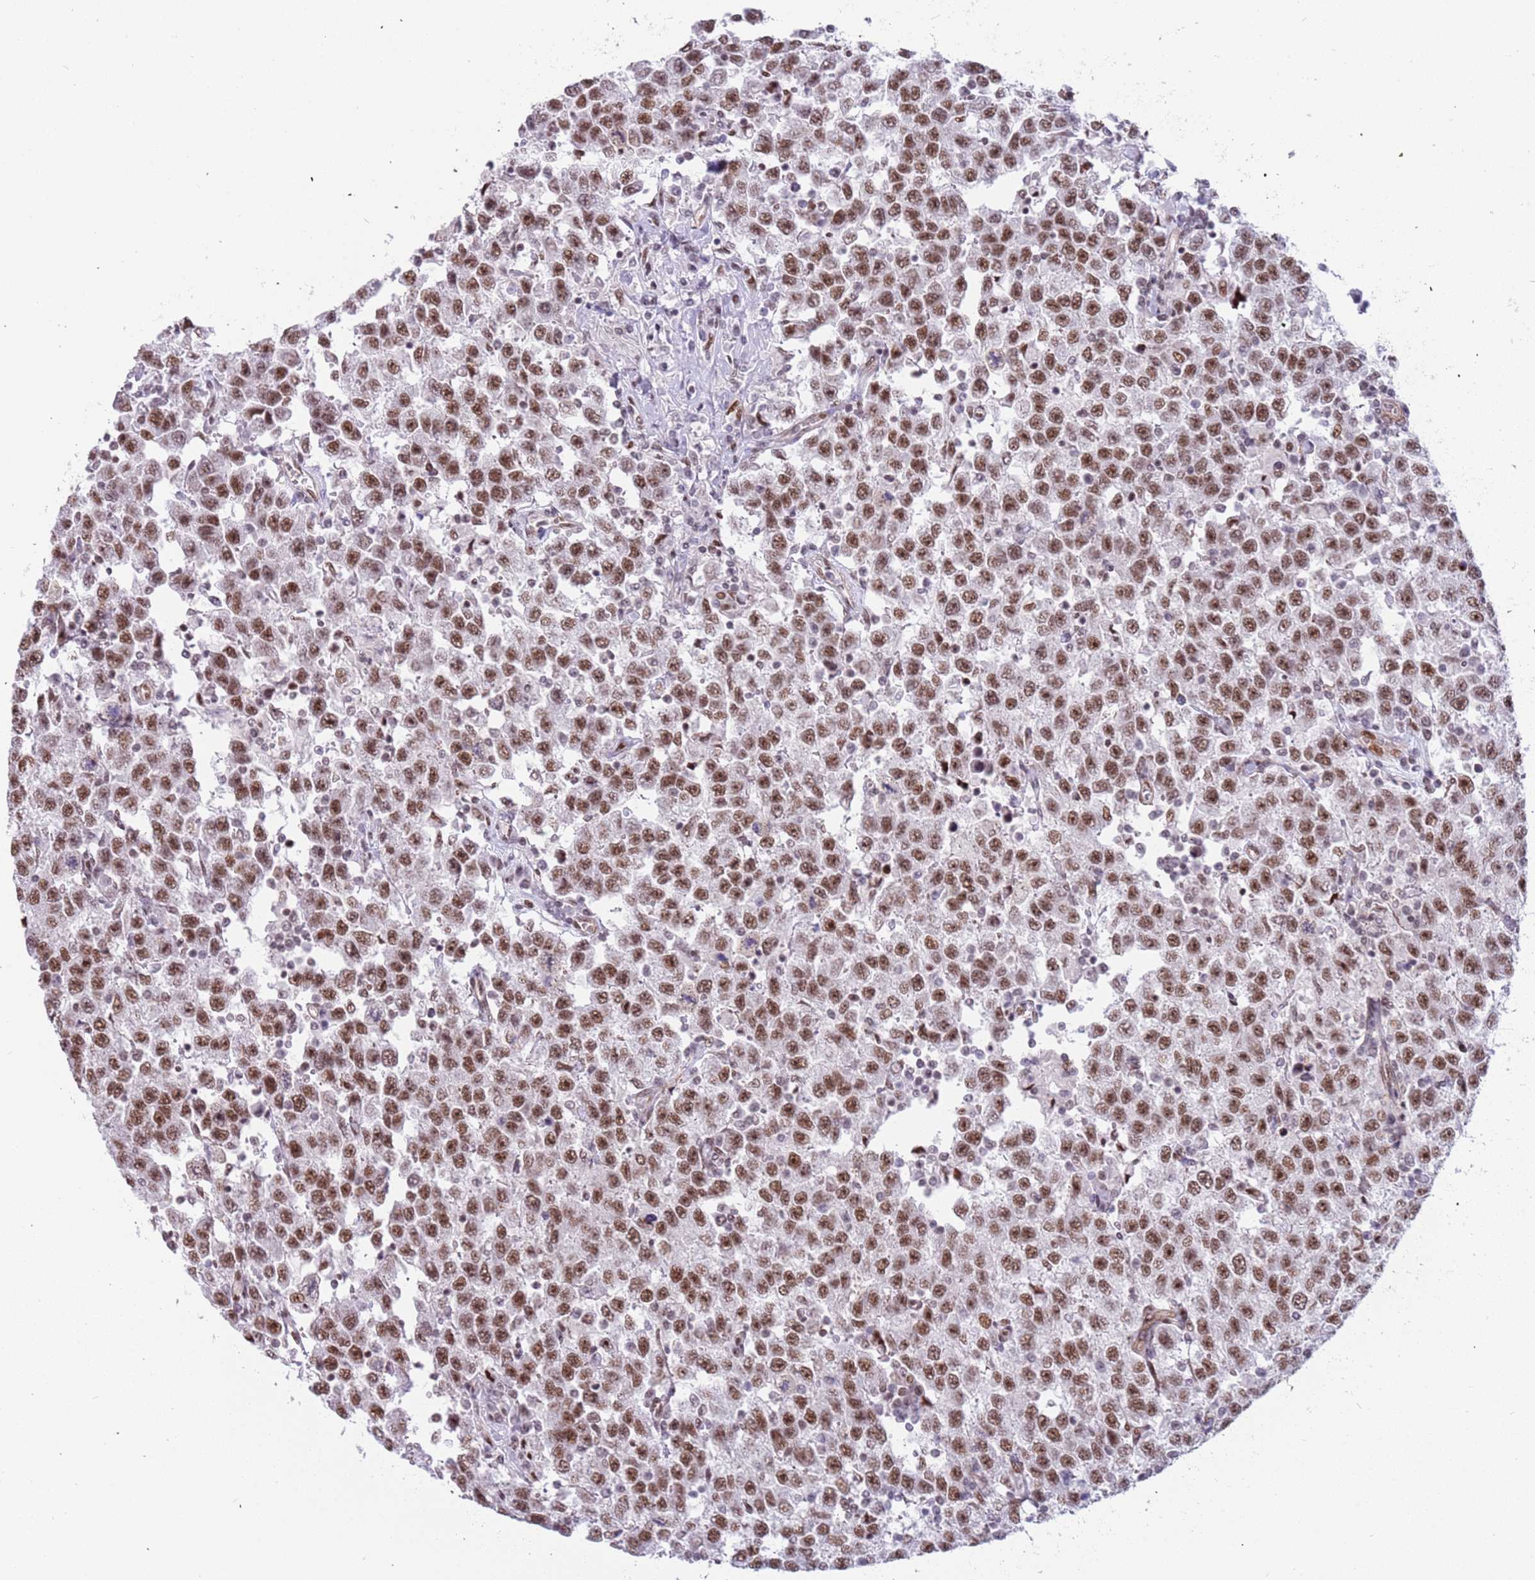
{"staining": {"intensity": "moderate", "quantity": ">75%", "location": "nuclear"}, "tissue": "testis cancer", "cell_type": "Tumor cells", "image_type": "cancer", "snomed": [{"axis": "morphology", "description": "Seminoma, NOS"}, {"axis": "topography", "description": "Testis"}], "caption": "Immunohistochemical staining of testis cancer reveals moderate nuclear protein staining in approximately >75% of tumor cells.", "gene": "LRMDA", "patient": {"sex": "male", "age": 41}}